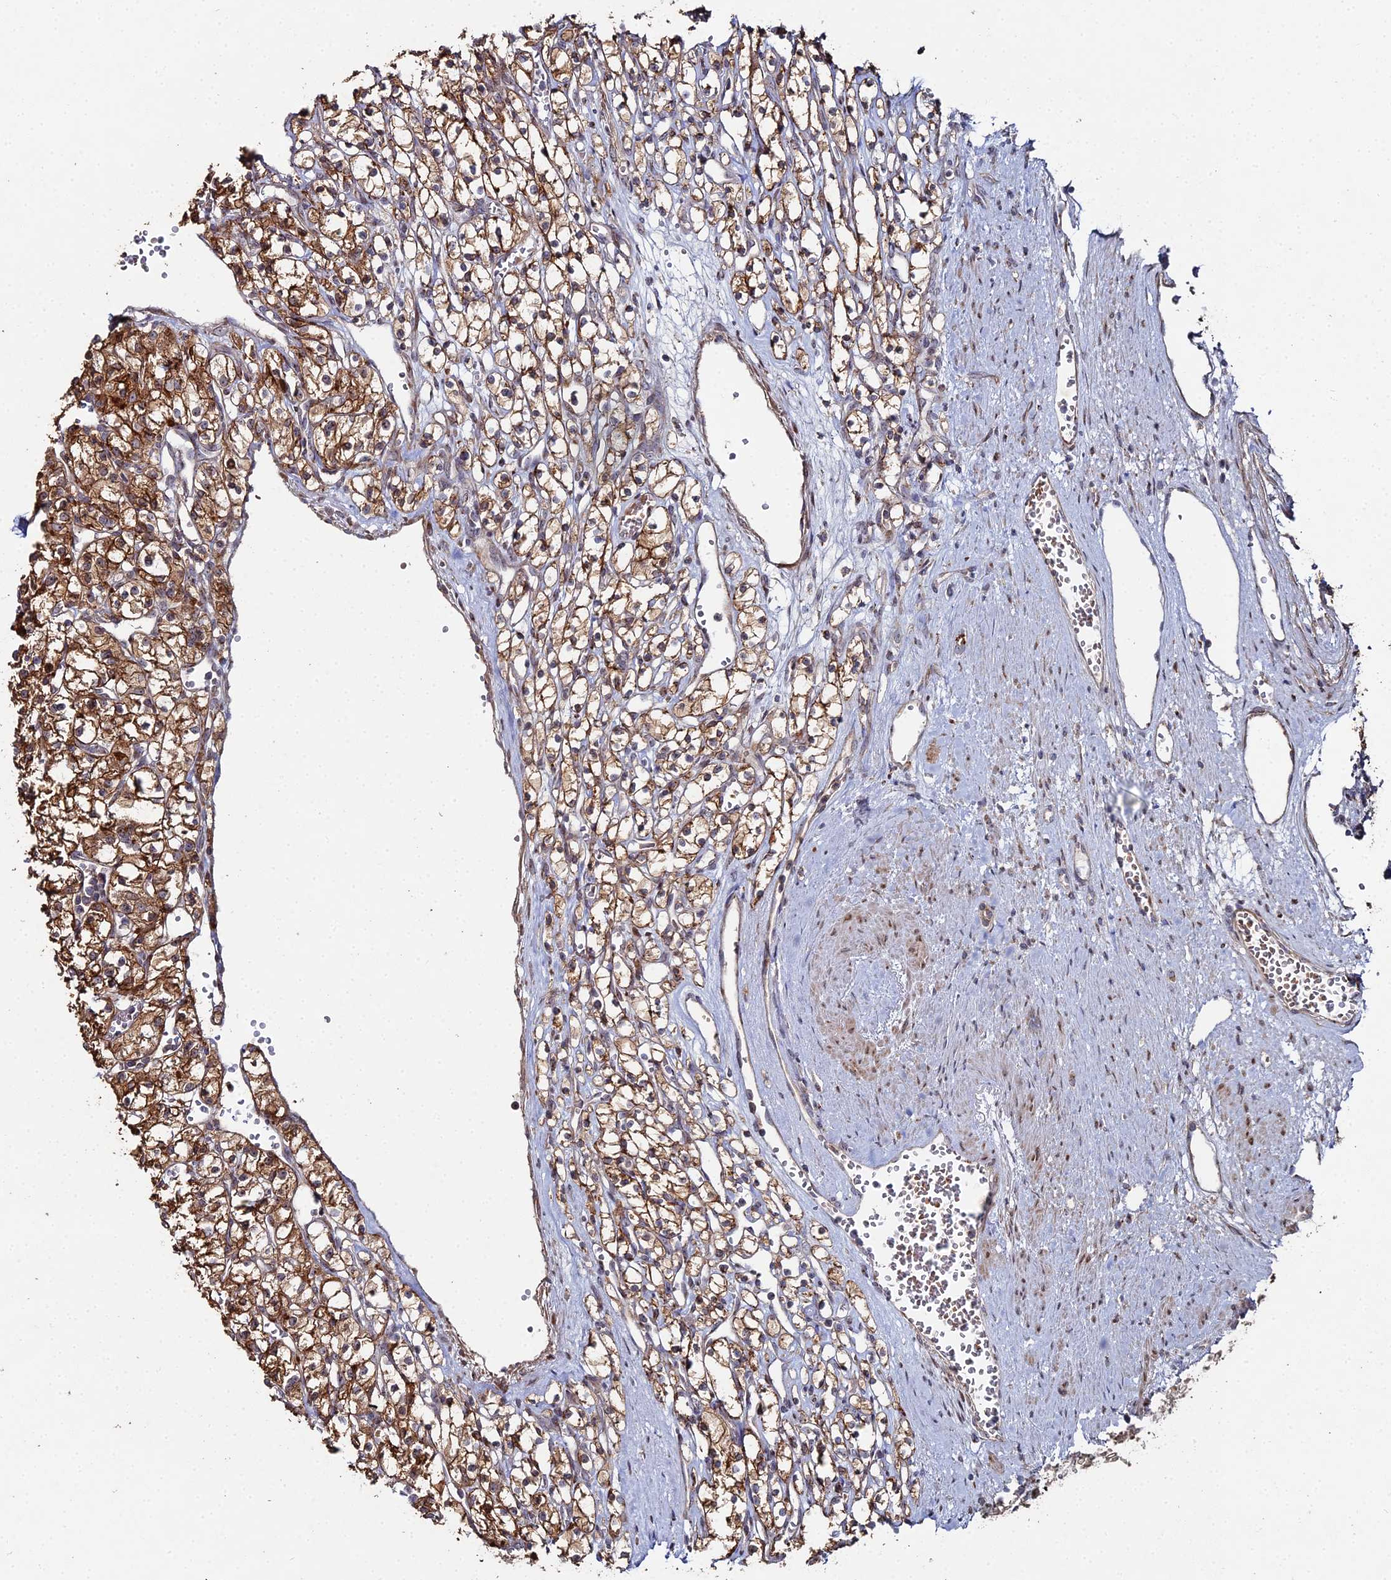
{"staining": {"intensity": "moderate", "quantity": ">75%", "location": "cytoplasmic/membranous"}, "tissue": "renal cancer", "cell_type": "Tumor cells", "image_type": "cancer", "snomed": [{"axis": "morphology", "description": "Adenocarcinoma, NOS"}, {"axis": "topography", "description": "Kidney"}], "caption": "Immunohistochemical staining of adenocarcinoma (renal) displays medium levels of moderate cytoplasmic/membranous protein staining in approximately >75% of tumor cells.", "gene": "SGMS1", "patient": {"sex": "female", "age": 59}}